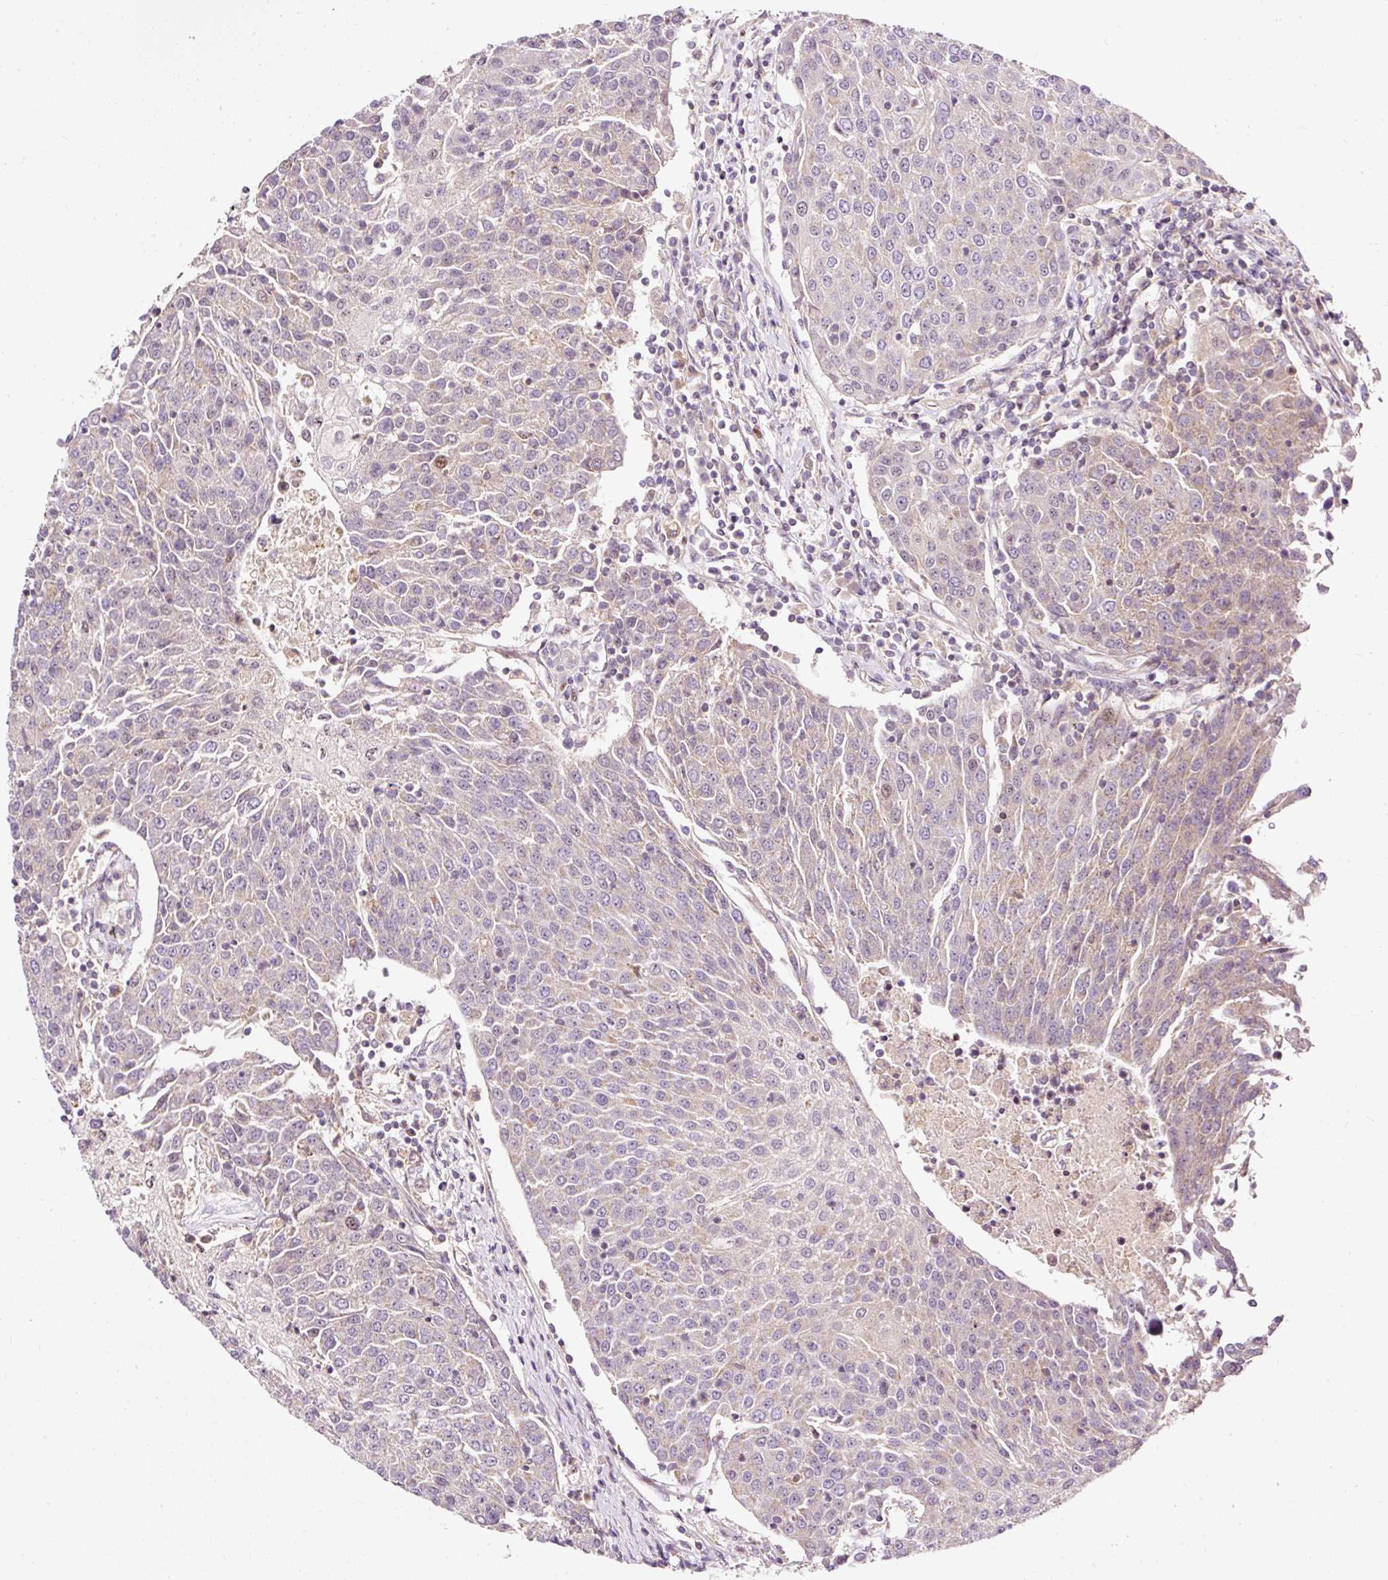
{"staining": {"intensity": "negative", "quantity": "none", "location": "none"}, "tissue": "urothelial cancer", "cell_type": "Tumor cells", "image_type": "cancer", "snomed": [{"axis": "morphology", "description": "Urothelial carcinoma, High grade"}, {"axis": "topography", "description": "Urinary bladder"}], "caption": "Micrograph shows no protein positivity in tumor cells of urothelial carcinoma (high-grade) tissue.", "gene": "BOLA3", "patient": {"sex": "female", "age": 85}}